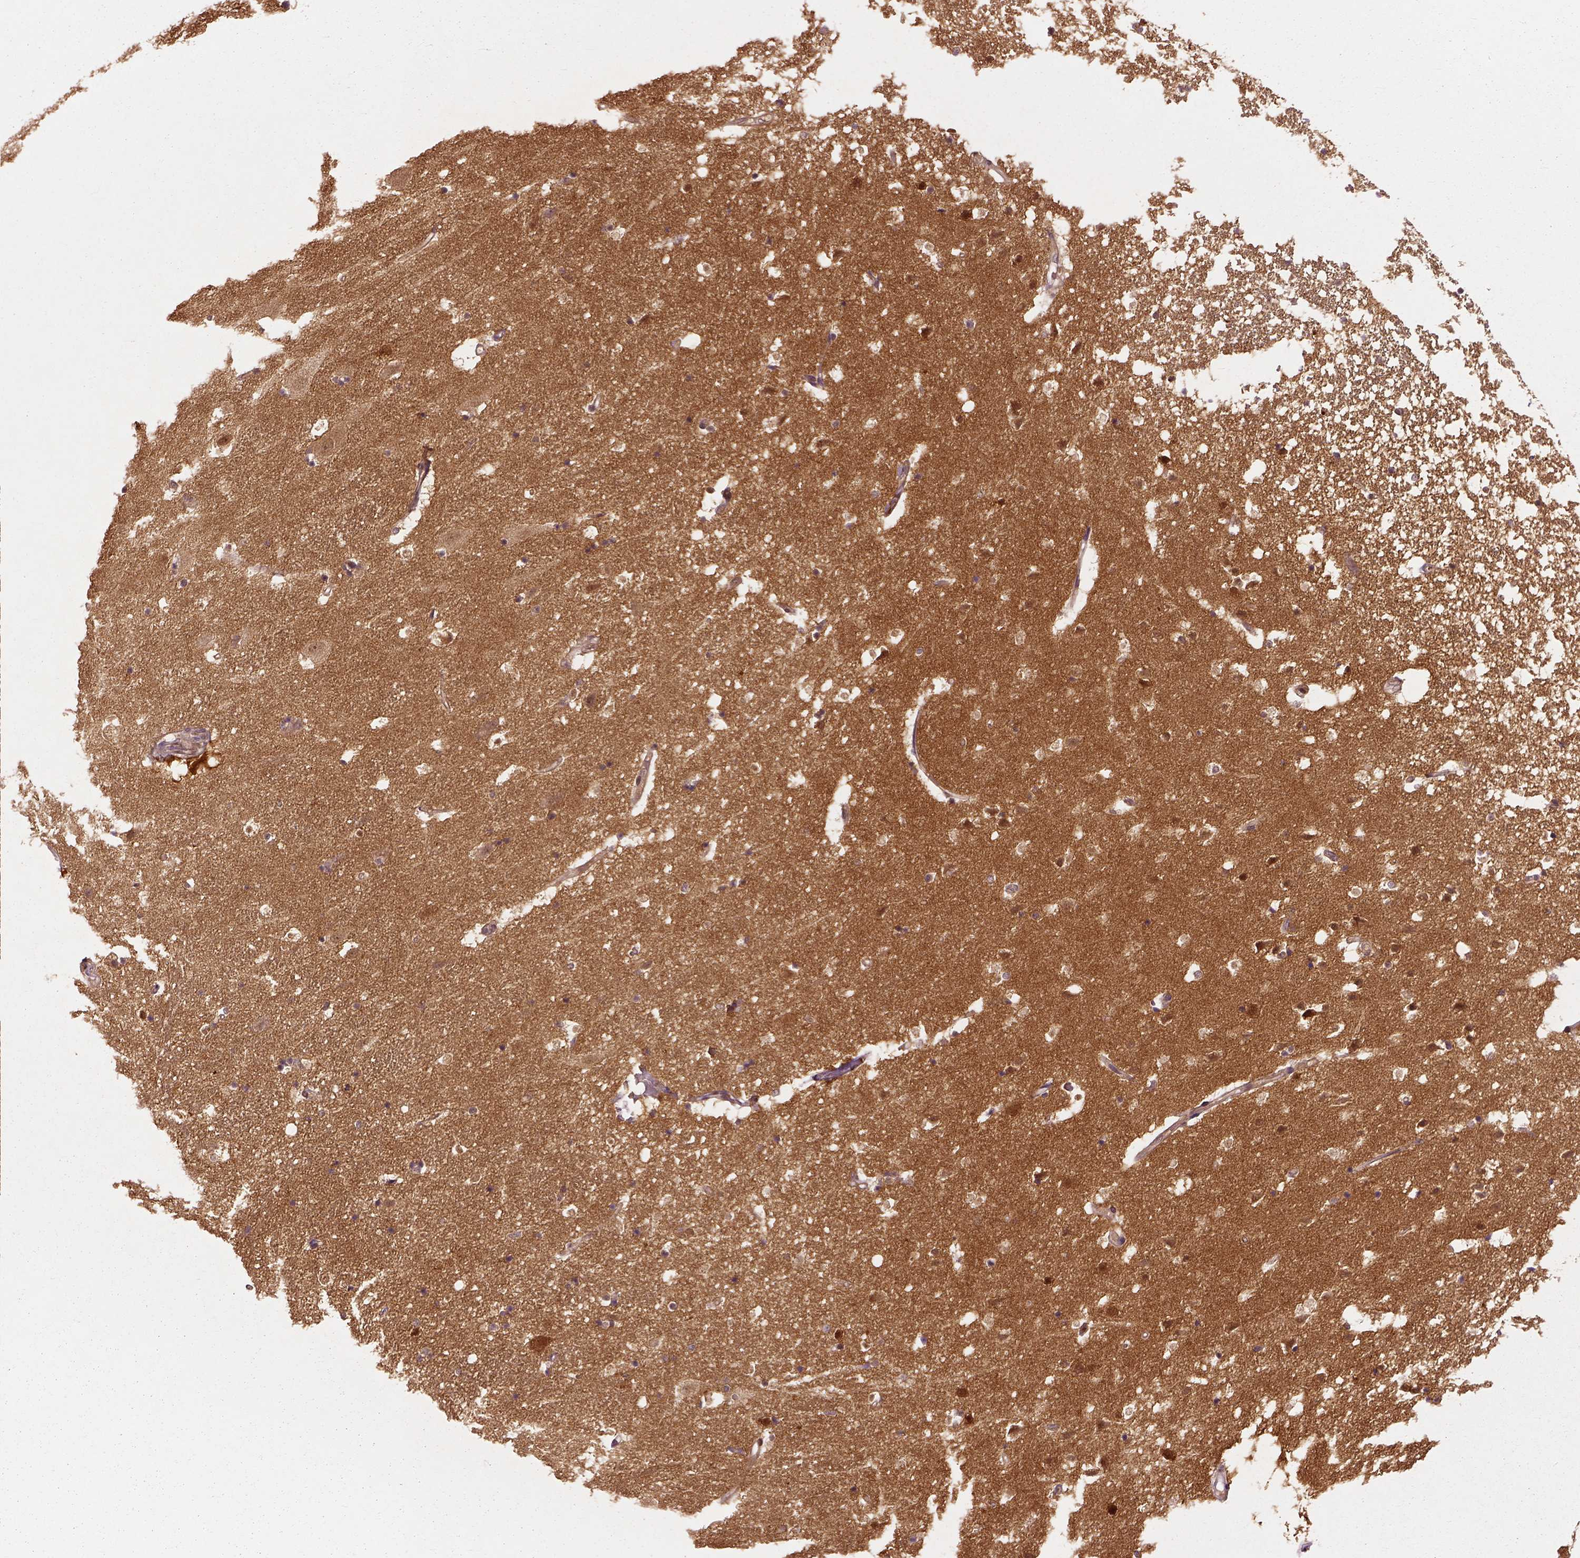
{"staining": {"intensity": "moderate", "quantity": ">75%", "location": "cytoplasmic/membranous"}, "tissue": "hippocampus", "cell_type": "Glial cells", "image_type": "normal", "snomed": [{"axis": "morphology", "description": "Normal tissue, NOS"}, {"axis": "topography", "description": "Hippocampus"}], "caption": "An immunohistochemistry (IHC) photomicrograph of benign tissue is shown. Protein staining in brown labels moderate cytoplasmic/membranous positivity in hippocampus within glial cells.", "gene": "GPI", "patient": {"sex": "male", "age": 49}}